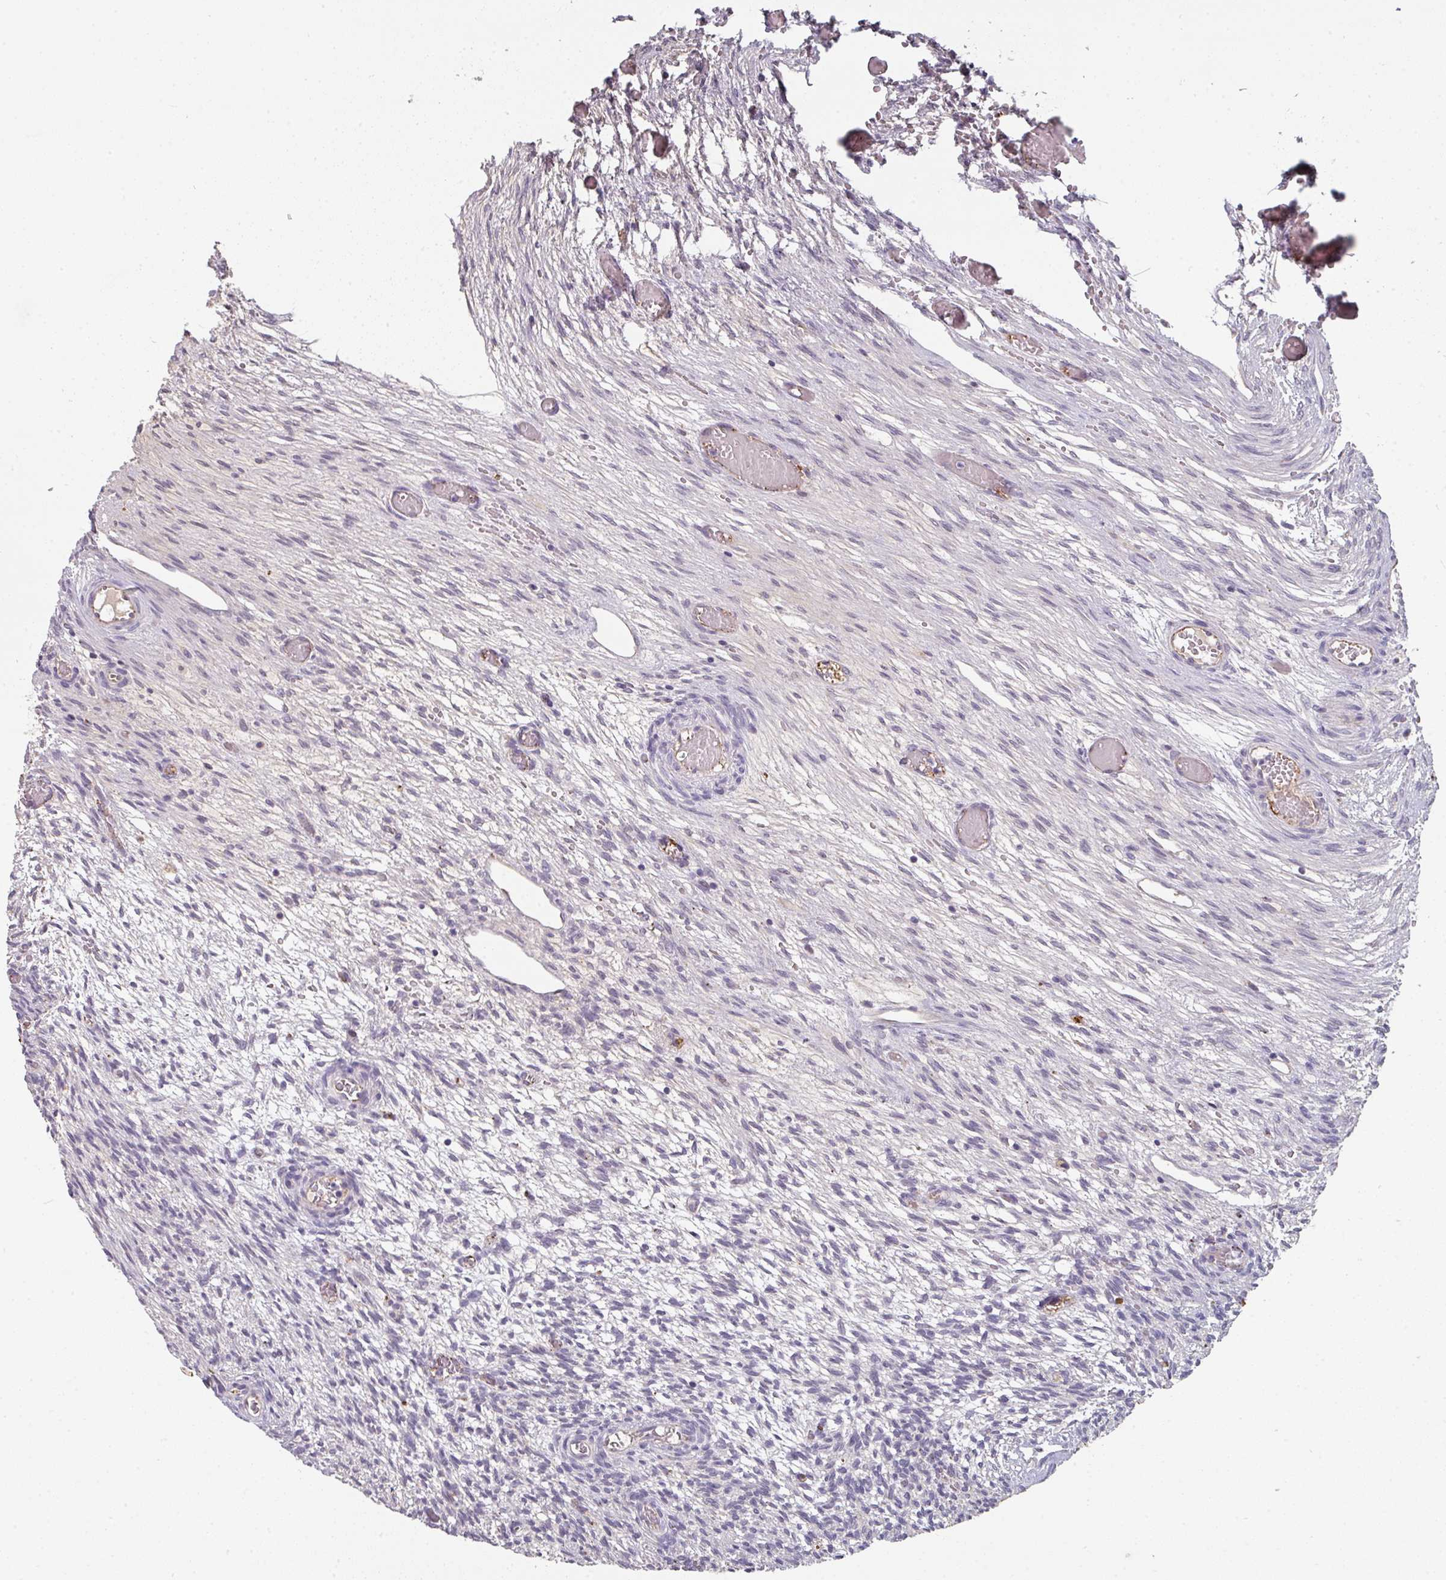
{"staining": {"intensity": "negative", "quantity": "none", "location": "none"}, "tissue": "ovary", "cell_type": "Ovarian stroma cells", "image_type": "normal", "snomed": [{"axis": "morphology", "description": "Normal tissue, NOS"}, {"axis": "topography", "description": "Ovary"}], "caption": "Ovarian stroma cells are negative for brown protein staining in unremarkable ovary. Nuclei are stained in blue.", "gene": "SIDT2", "patient": {"sex": "female", "age": 67}}